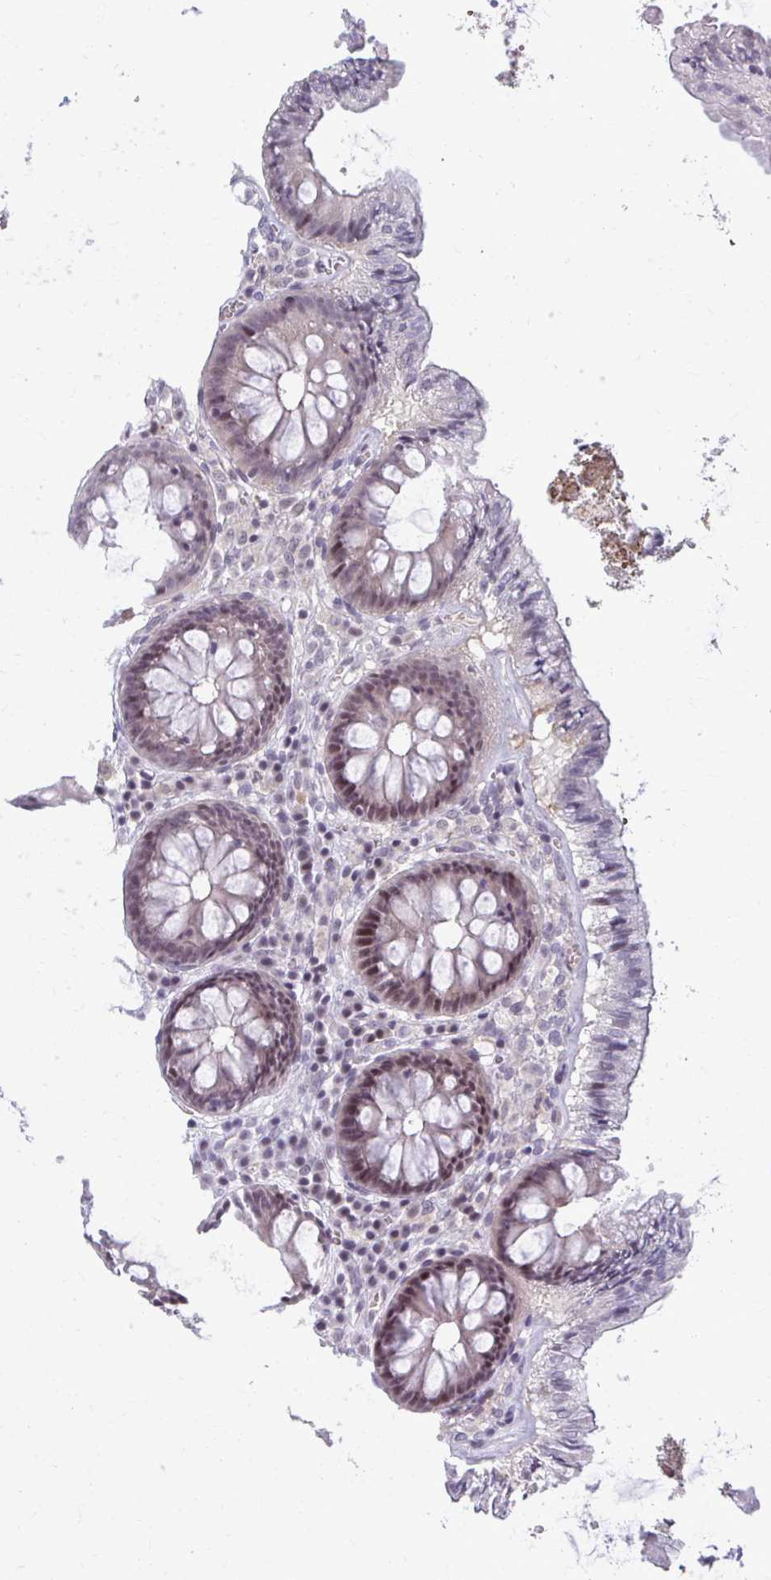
{"staining": {"intensity": "negative", "quantity": "none", "location": "none"}, "tissue": "colon", "cell_type": "Endothelial cells", "image_type": "normal", "snomed": [{"axis": "morphology", "description": "Normal tissue, NOS"}, {"axis": "topography", "description": "Colon"}, {"axis": "topography", "description": "Peripheral nerve tissue"}], "caption": "Photomicrograph shows no protein expression in endothelial cells of unremarkable colon.", "gene": "MAF1", "patient": {"sex": "male", "age": 84}}